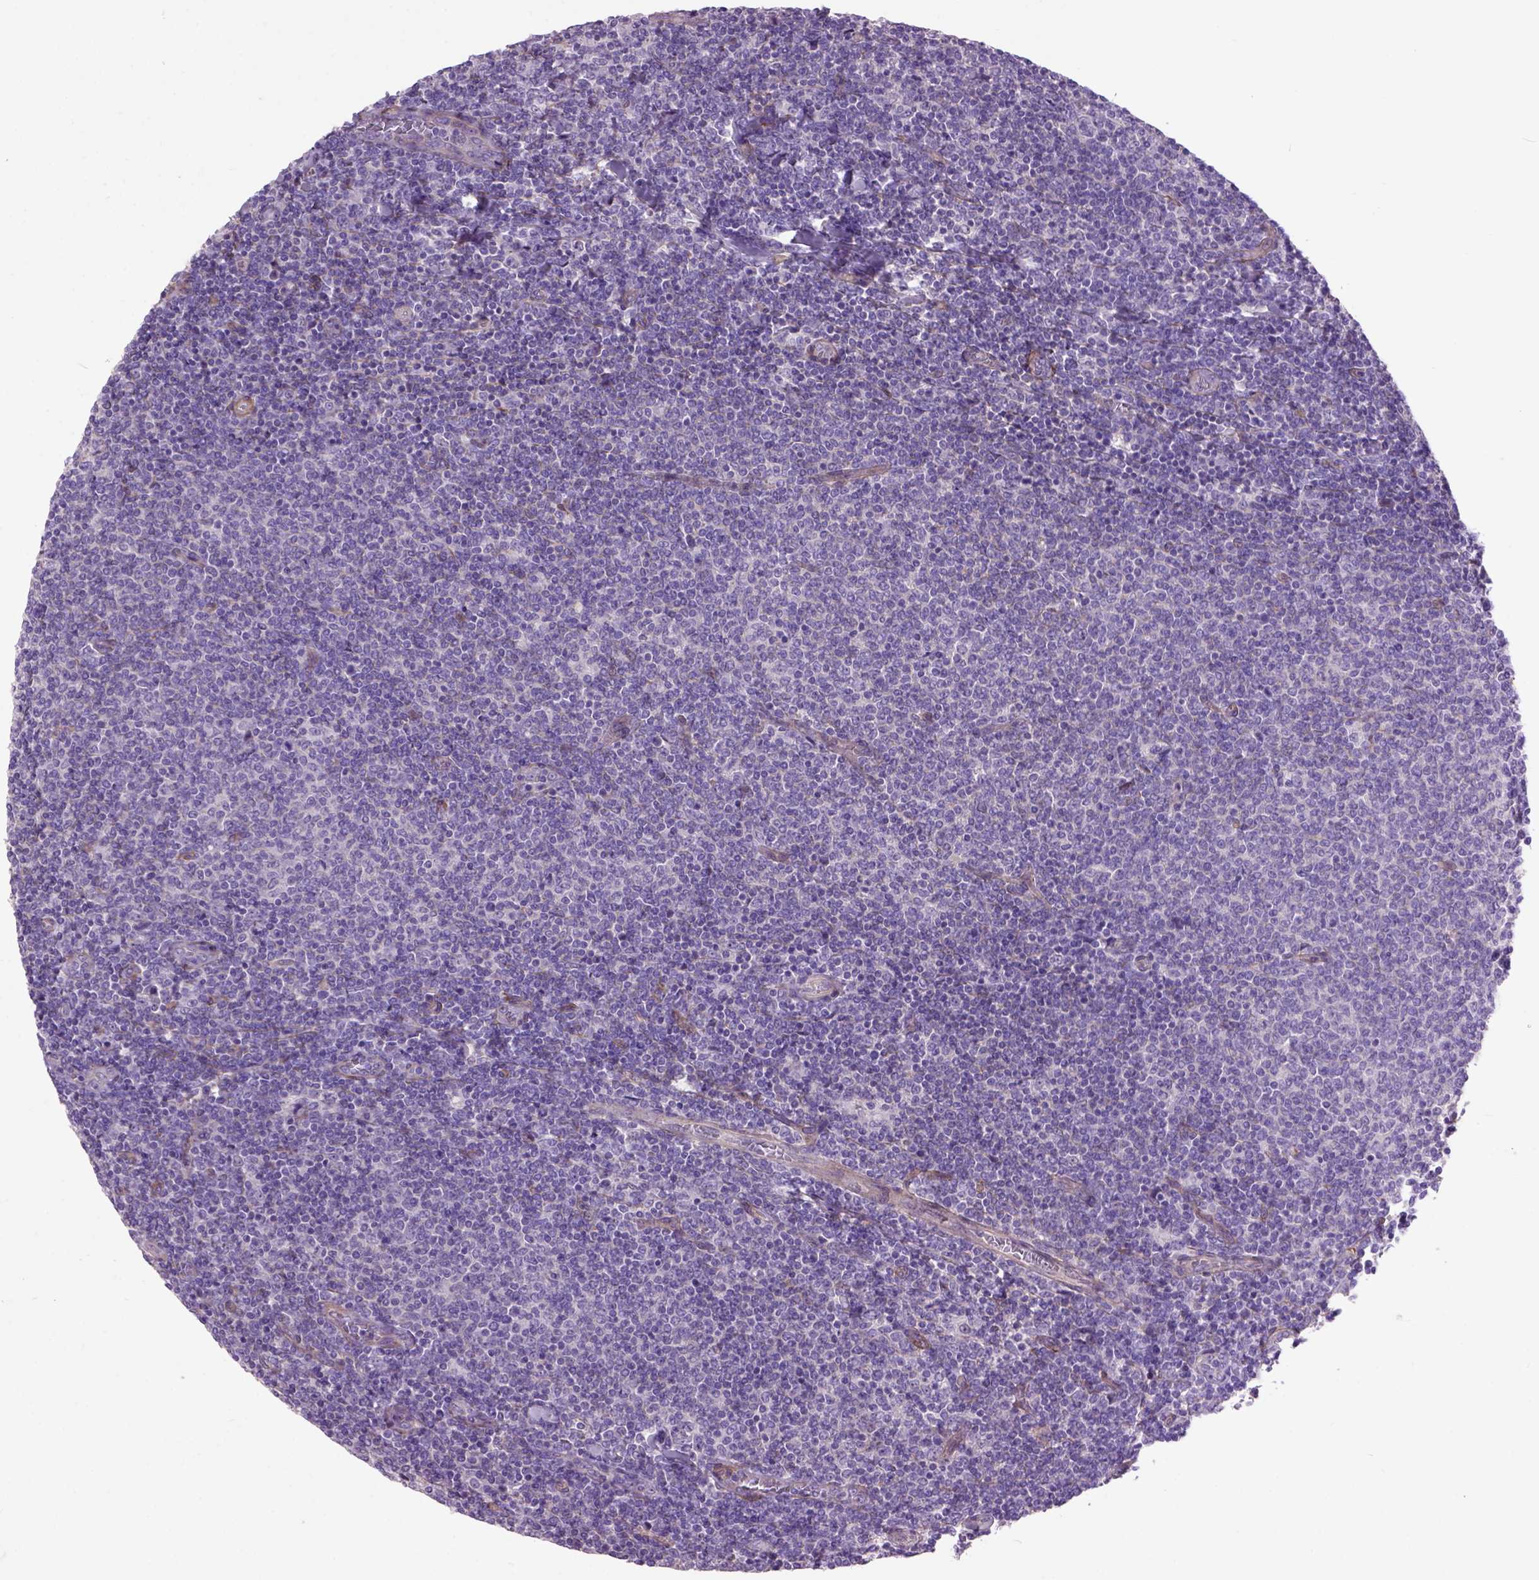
{"staining": {"intensity": "negative", "quantity": "none", "location": "none"}, "tissue": "lymphoma", "cell_type": "Tumor cells", "image_type": "cancer", "snomed": [{"axis": "morphology", "description": "Malignant lymphoma, non-Hodgkin's type, Low grade"}, {"axis": "topography", "description": "Lymph node"}], "caption": "Lymphoma was stained to show a protein in brown. There is no significant expression in tumor cells. (IHC, brightfield microscopy, high magnification).", "gene": "MAPT", "patient": {"sex": "male", "age": 52}}